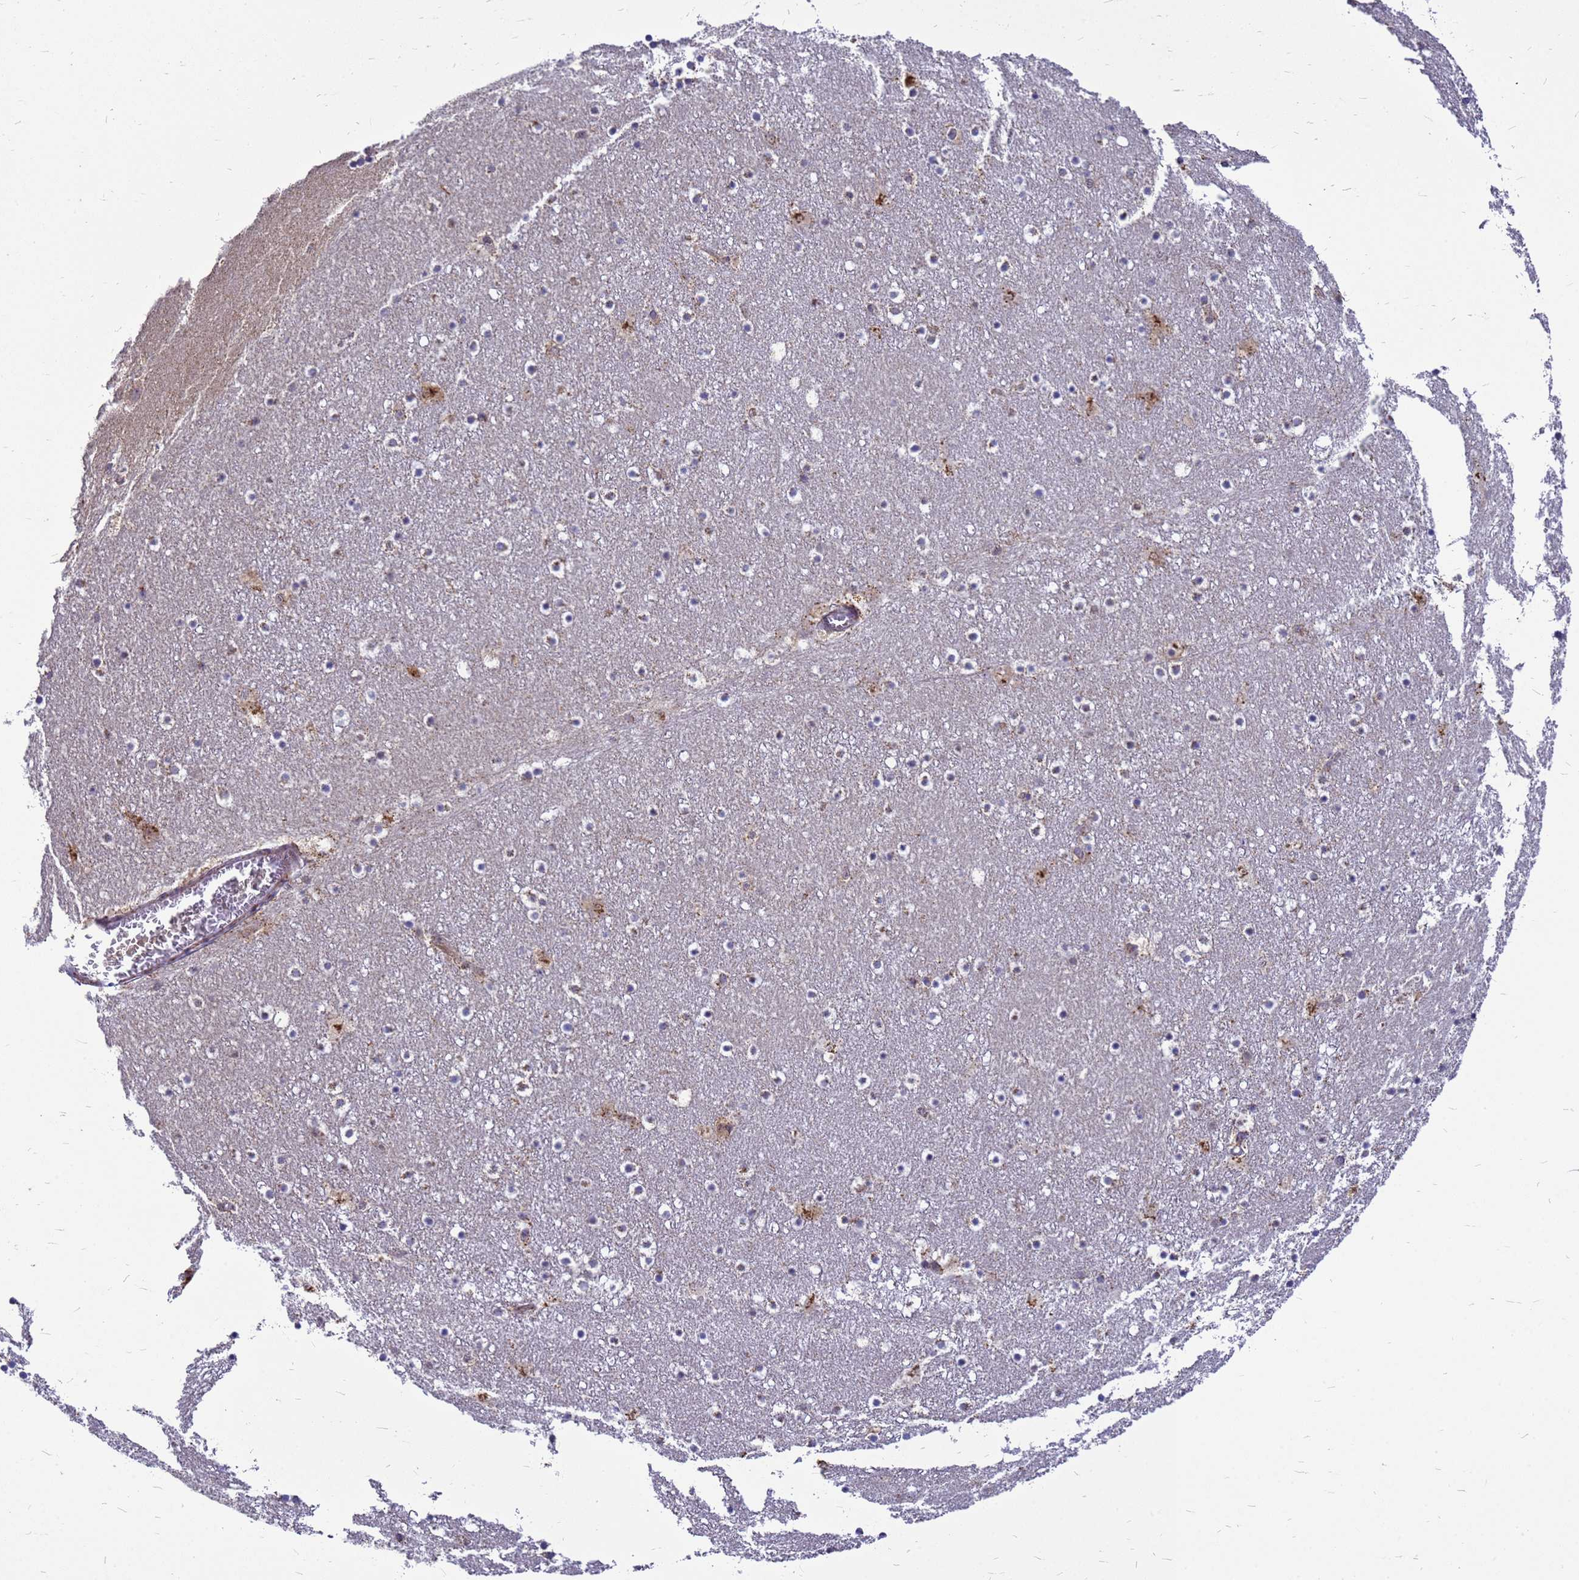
{"staining": {"intensity": "moderate", "quantity": "<25%", "location": "cytoplasmic/membranous"}, "tissue": "caudate", "cell_type": "Glial cells", "image_type": "normal", "snomed": [{"axis": "morphology", "description": "Normal tissue, NOS"}, {"axis": "topography", "description": "Lateral ventricle wall"}], "caption": "A brown stain labels moderate cytoplasmic/membranous staining of a protein in glial cells of normal human caudate. The protein of interest is stained brown, and the nuclei are stained in blue (DAB (3,3'-diaminobenzidine) IHC with brightfield microscopy, high magnification).", "gene": "CMC4", "patient": {"sex": "male", "age": 45}}